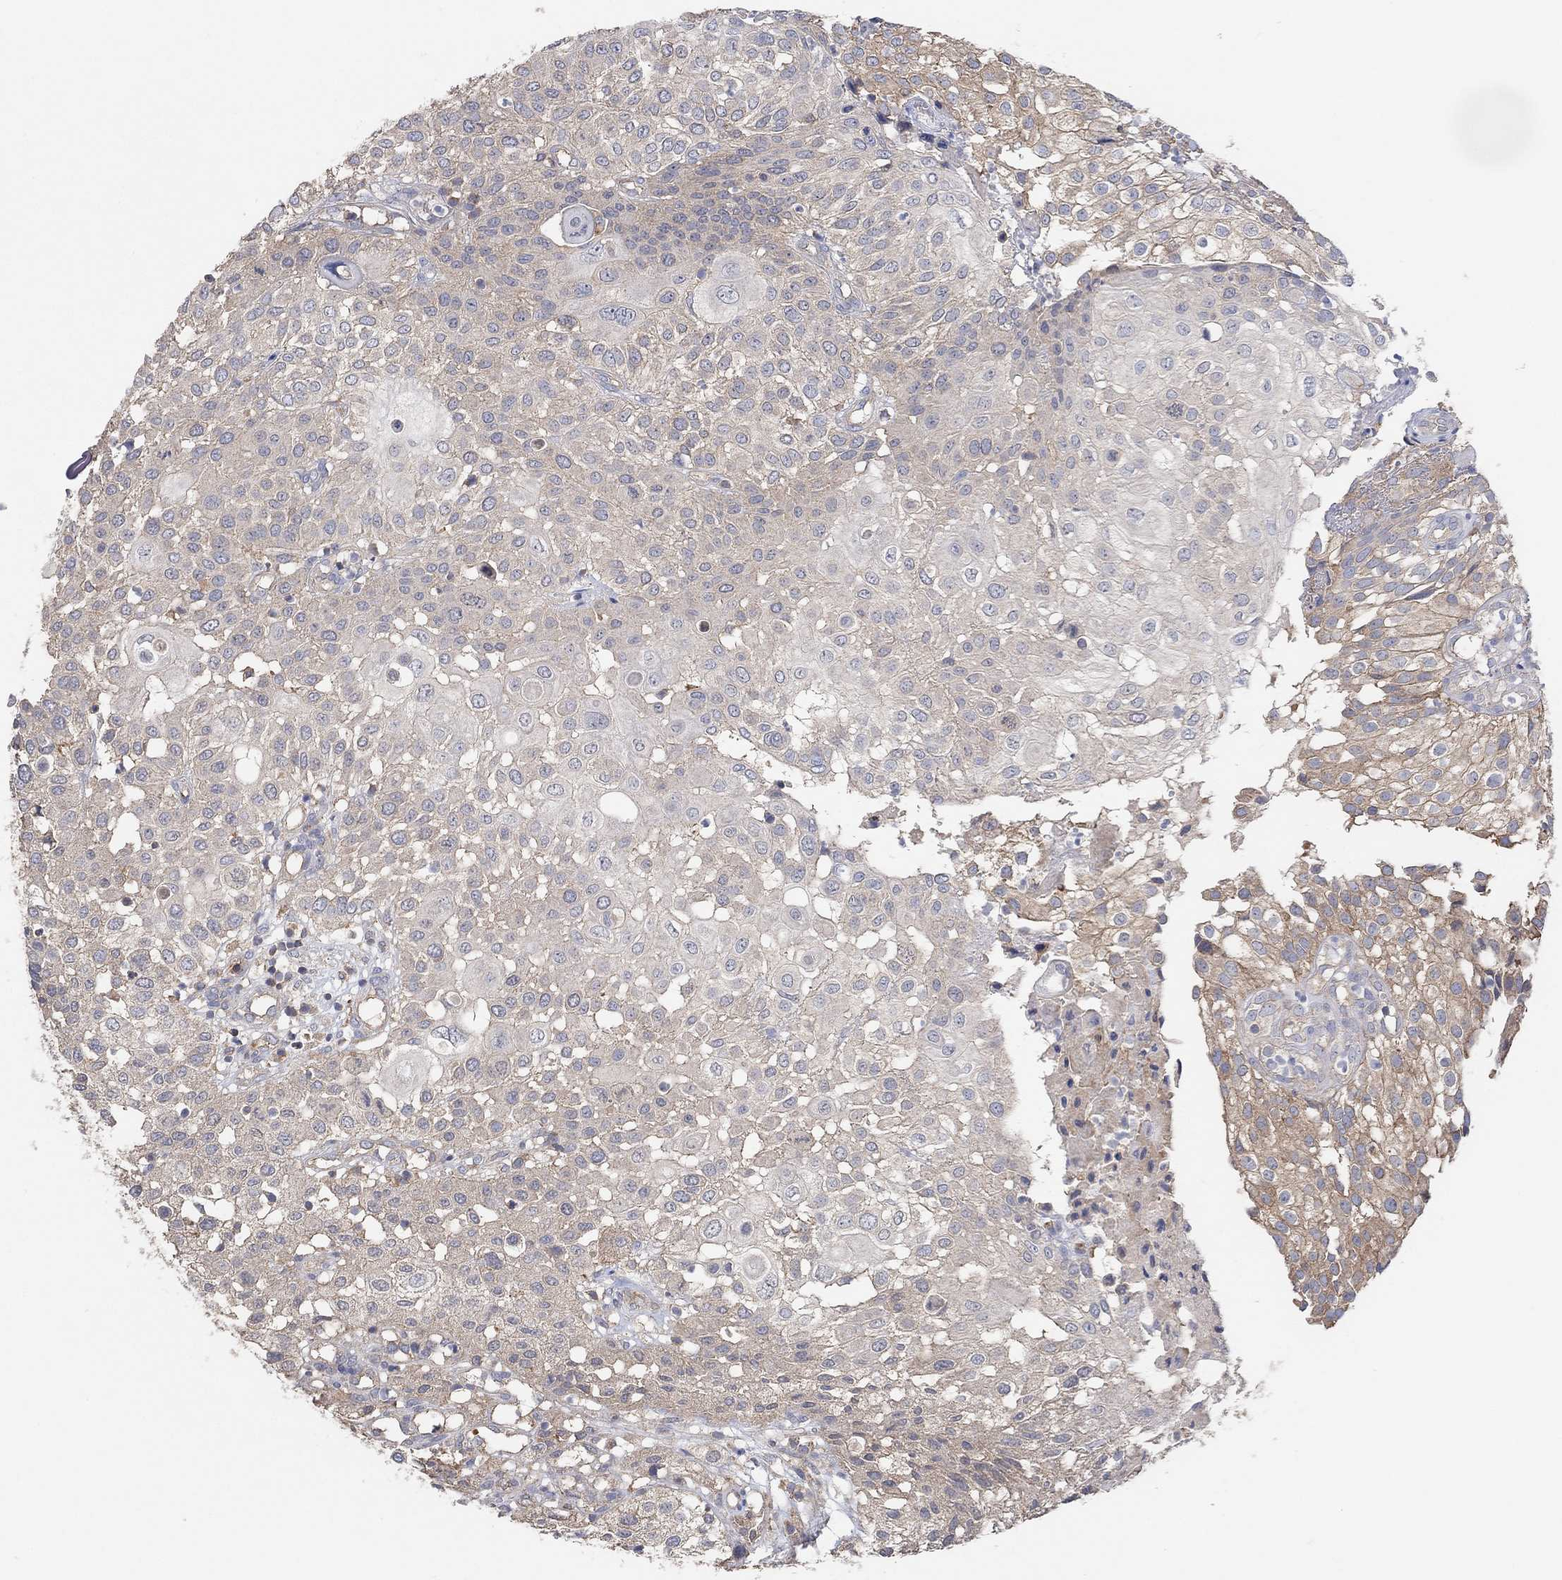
{"staining": {"intensity": "negative", "quantity": "none", "location": "none"}, "tissue": "urothelial cancer", "cell_type": "Tumor cells", "image_type": "cancer", "snomed": [{"axis": "morphology", "description": "Urothelial carcinoma, High grade"}, {"axis": "topography", "description": "Urinary bladder"}], "caption": "High magnification brightfield microscopy of urothelial cancer stained with DAB (3,3'-diaminobenzidine) (brown) and counterstained with hematoxylin (blue): tumor cells show no significant positivity.", "gene": "BLOC1S3", "patient": {"sex": "female", "age": 79}}